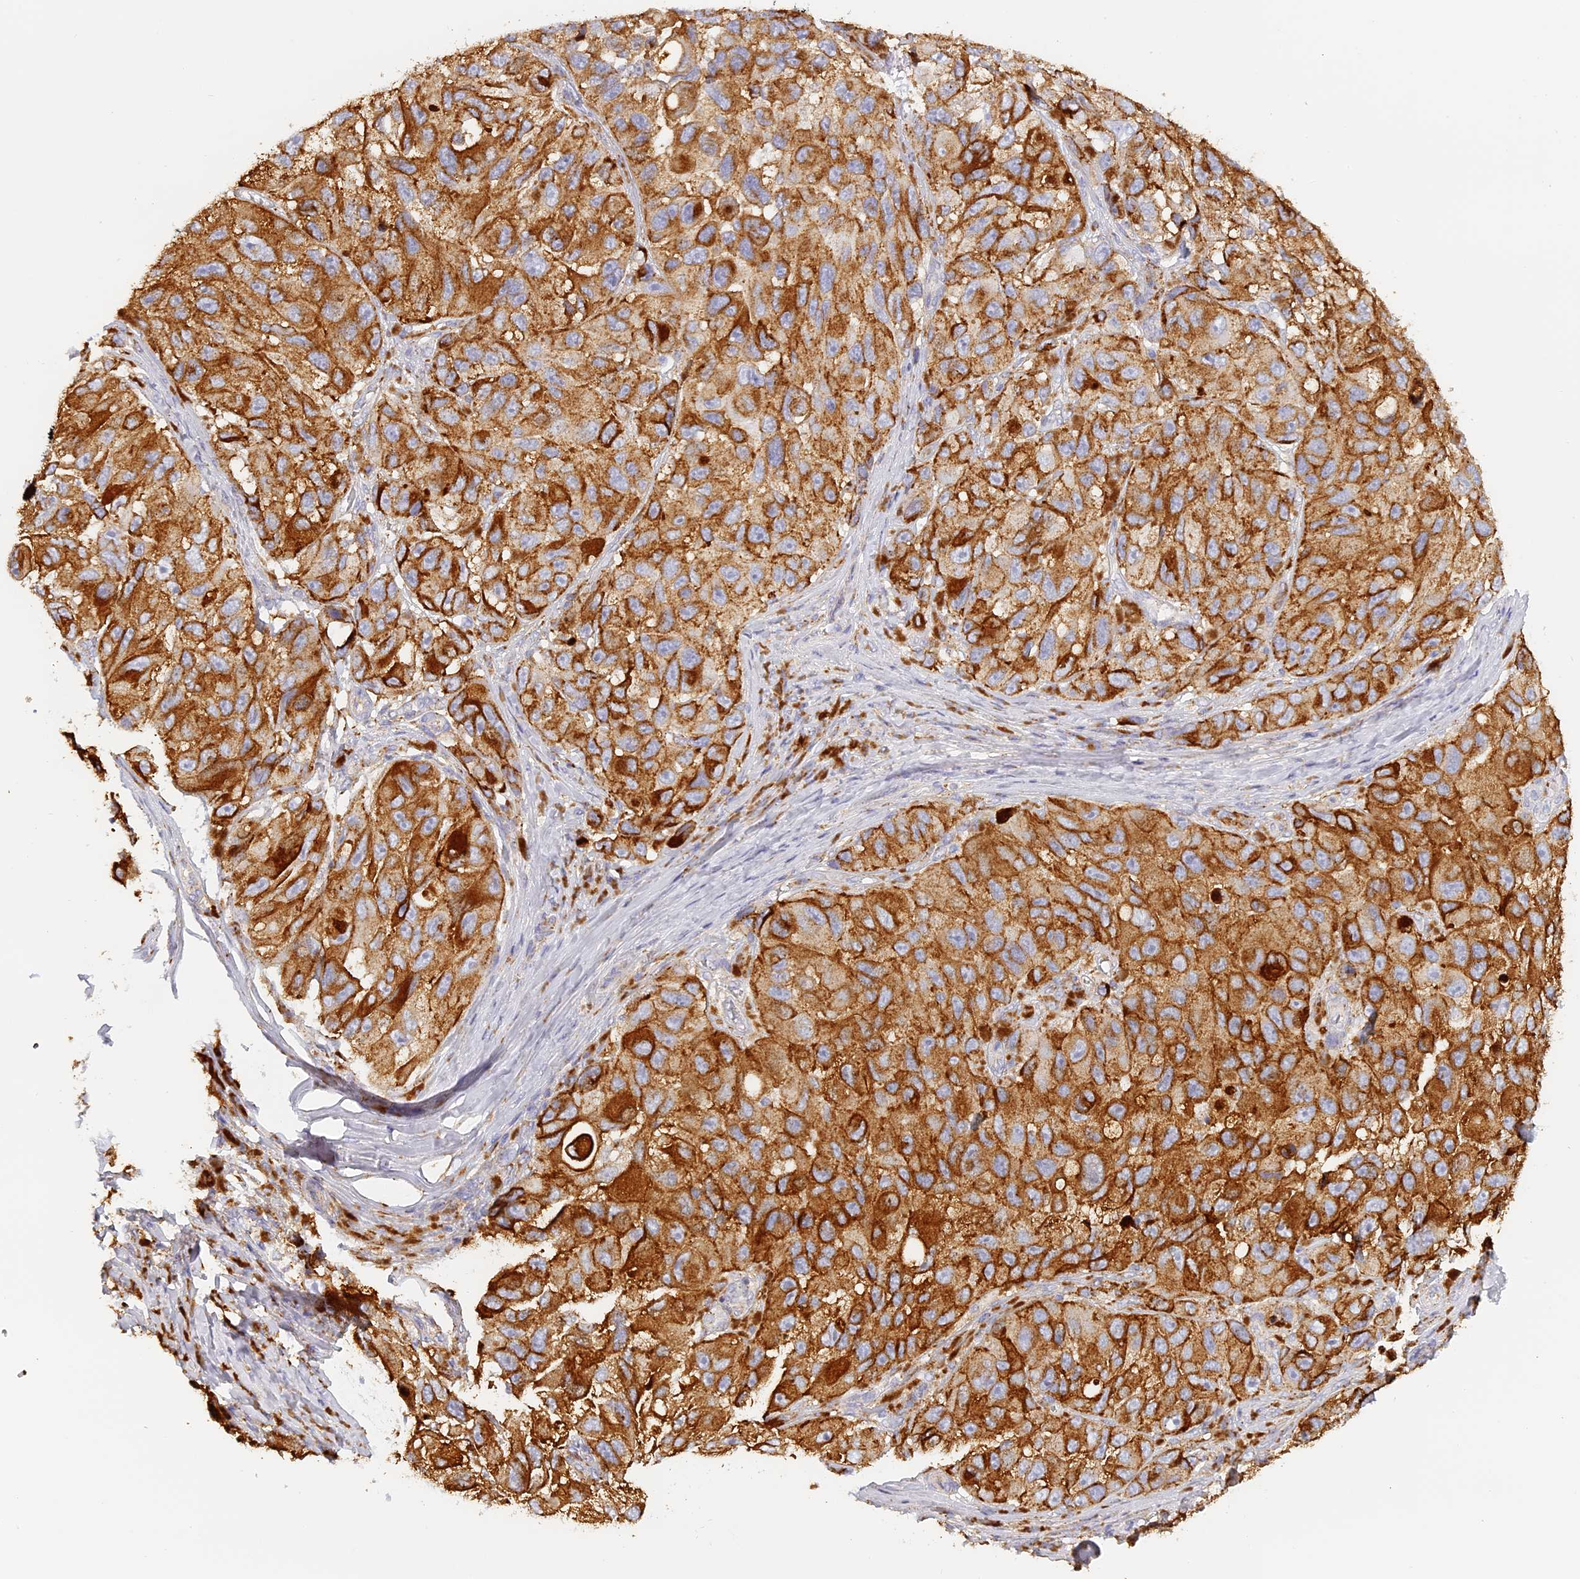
{"staining": {"intensity": "strong", "quantity": ">75%", "location": "cytoplasmic/membranous"}, "tissue": "melanoma", "cell_type": "Tumor cells", "image_type": "cancer", "snomed": [{"axis": "morphology", "description": "Malignant melanoma, NOS"}, {"axis": "topography", "description": "Skin"}], "caption": "Tumor cells exhibit strong cytoplasmic/membranous staining in approximately >75% of cells in malignant melanoma.", "gene": "LAMP2", "patient": {"sex": "female", "age": 73}}